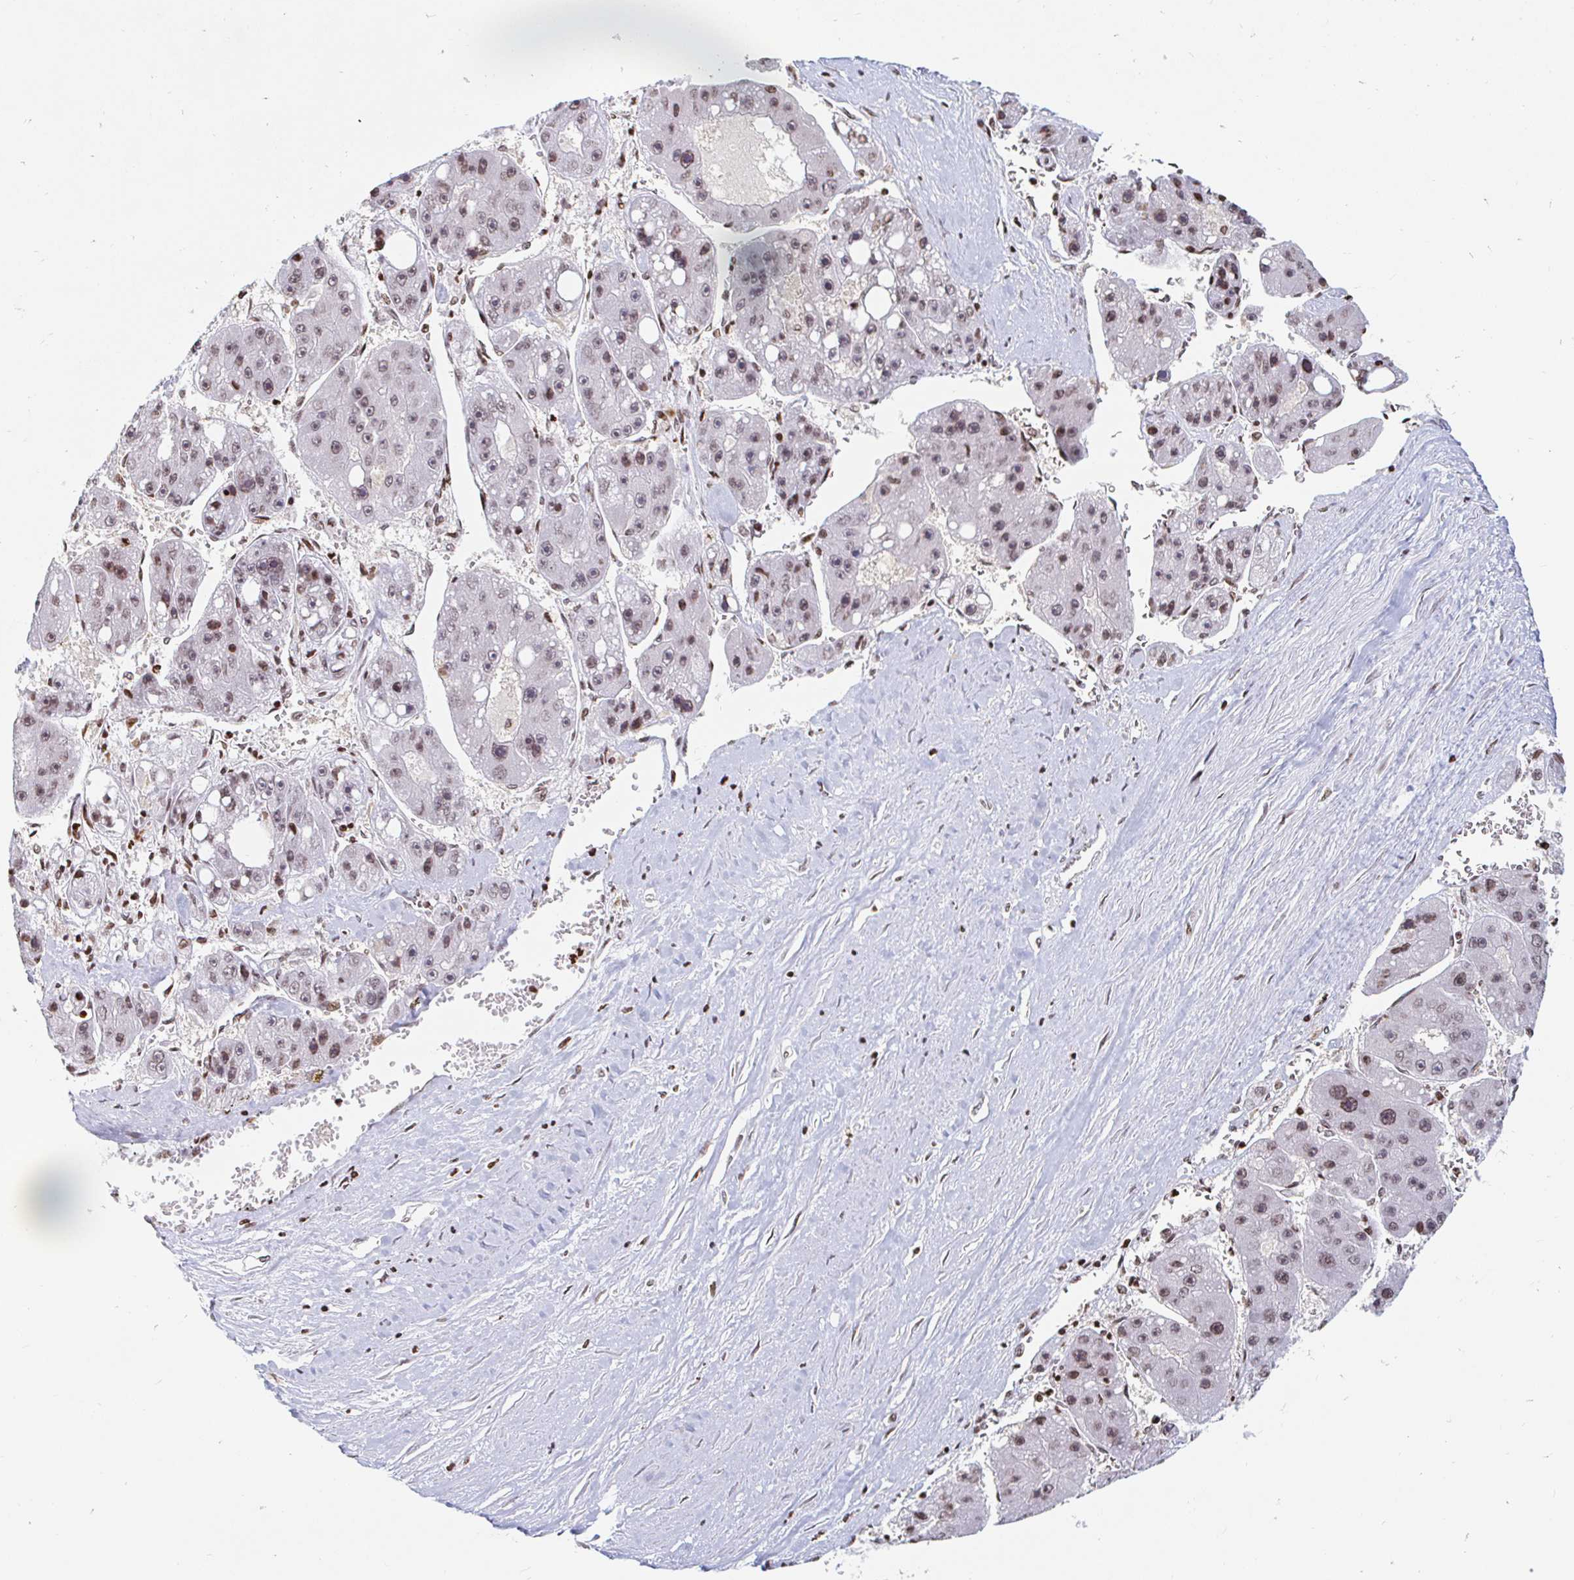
{"staining": {"intensity": "moderate", "quantity": ">75%", "location": "nuclear"}, "tissue": "liver cancer", "cell_type": "Tumor cells", "image_type": "cancer", "snomed": [{"axis": "morphology", "description": "Carcinoma, Hepatocellular, NOS"}, {"axis": "topography", "description": "Liver"}], "caption": "A high-resolution photomicrograph shows IHC staining of liver cancer (hepatocellular carcinoma), which exhibits moderate nuclear staining in about >75% of tumor cells.", "gene": "HOXC10", "patient": {"sex": "female", "age": 61}}